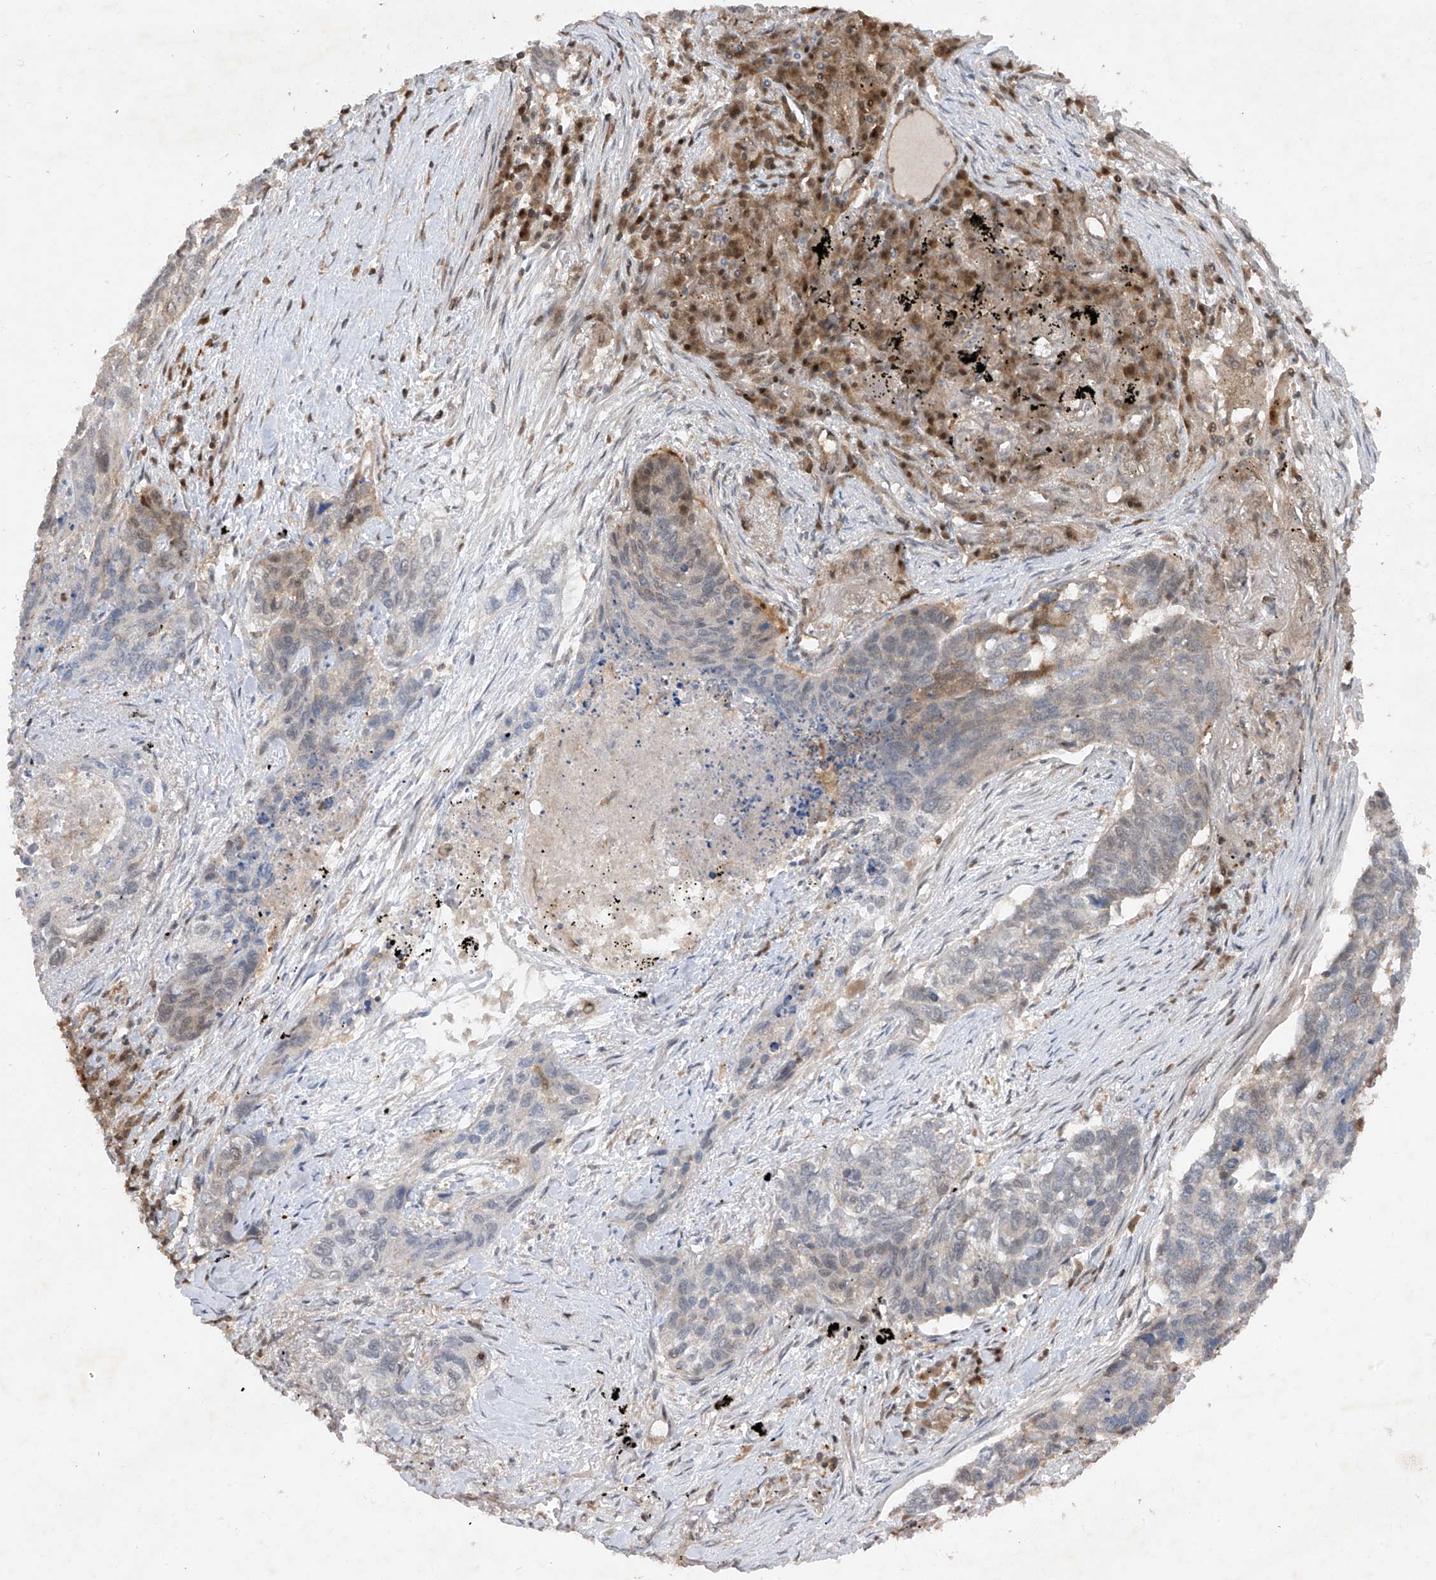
{"staining": {"intensity": "weak", "quantity": "<25%", "location": "cytoplasmic/membranous"}, "tissue": "lung cancer", "cell_type": "Tumor cells", "image_type": "cancer", "snomed": [{"axis": "morphology", "description": "Squamous cell carcinoma, NOS"}, {"axis": "topography", "description": "Lung"}], "caption": "Immunohistochemistry (IHC) micrograph of human lung cancer (squamous cell carcinoma) stained for a protein (brown), which reveals no expression in tumor cells.", "gene": "ZNF358", "patient": {"sex": "female", "age": 63}}